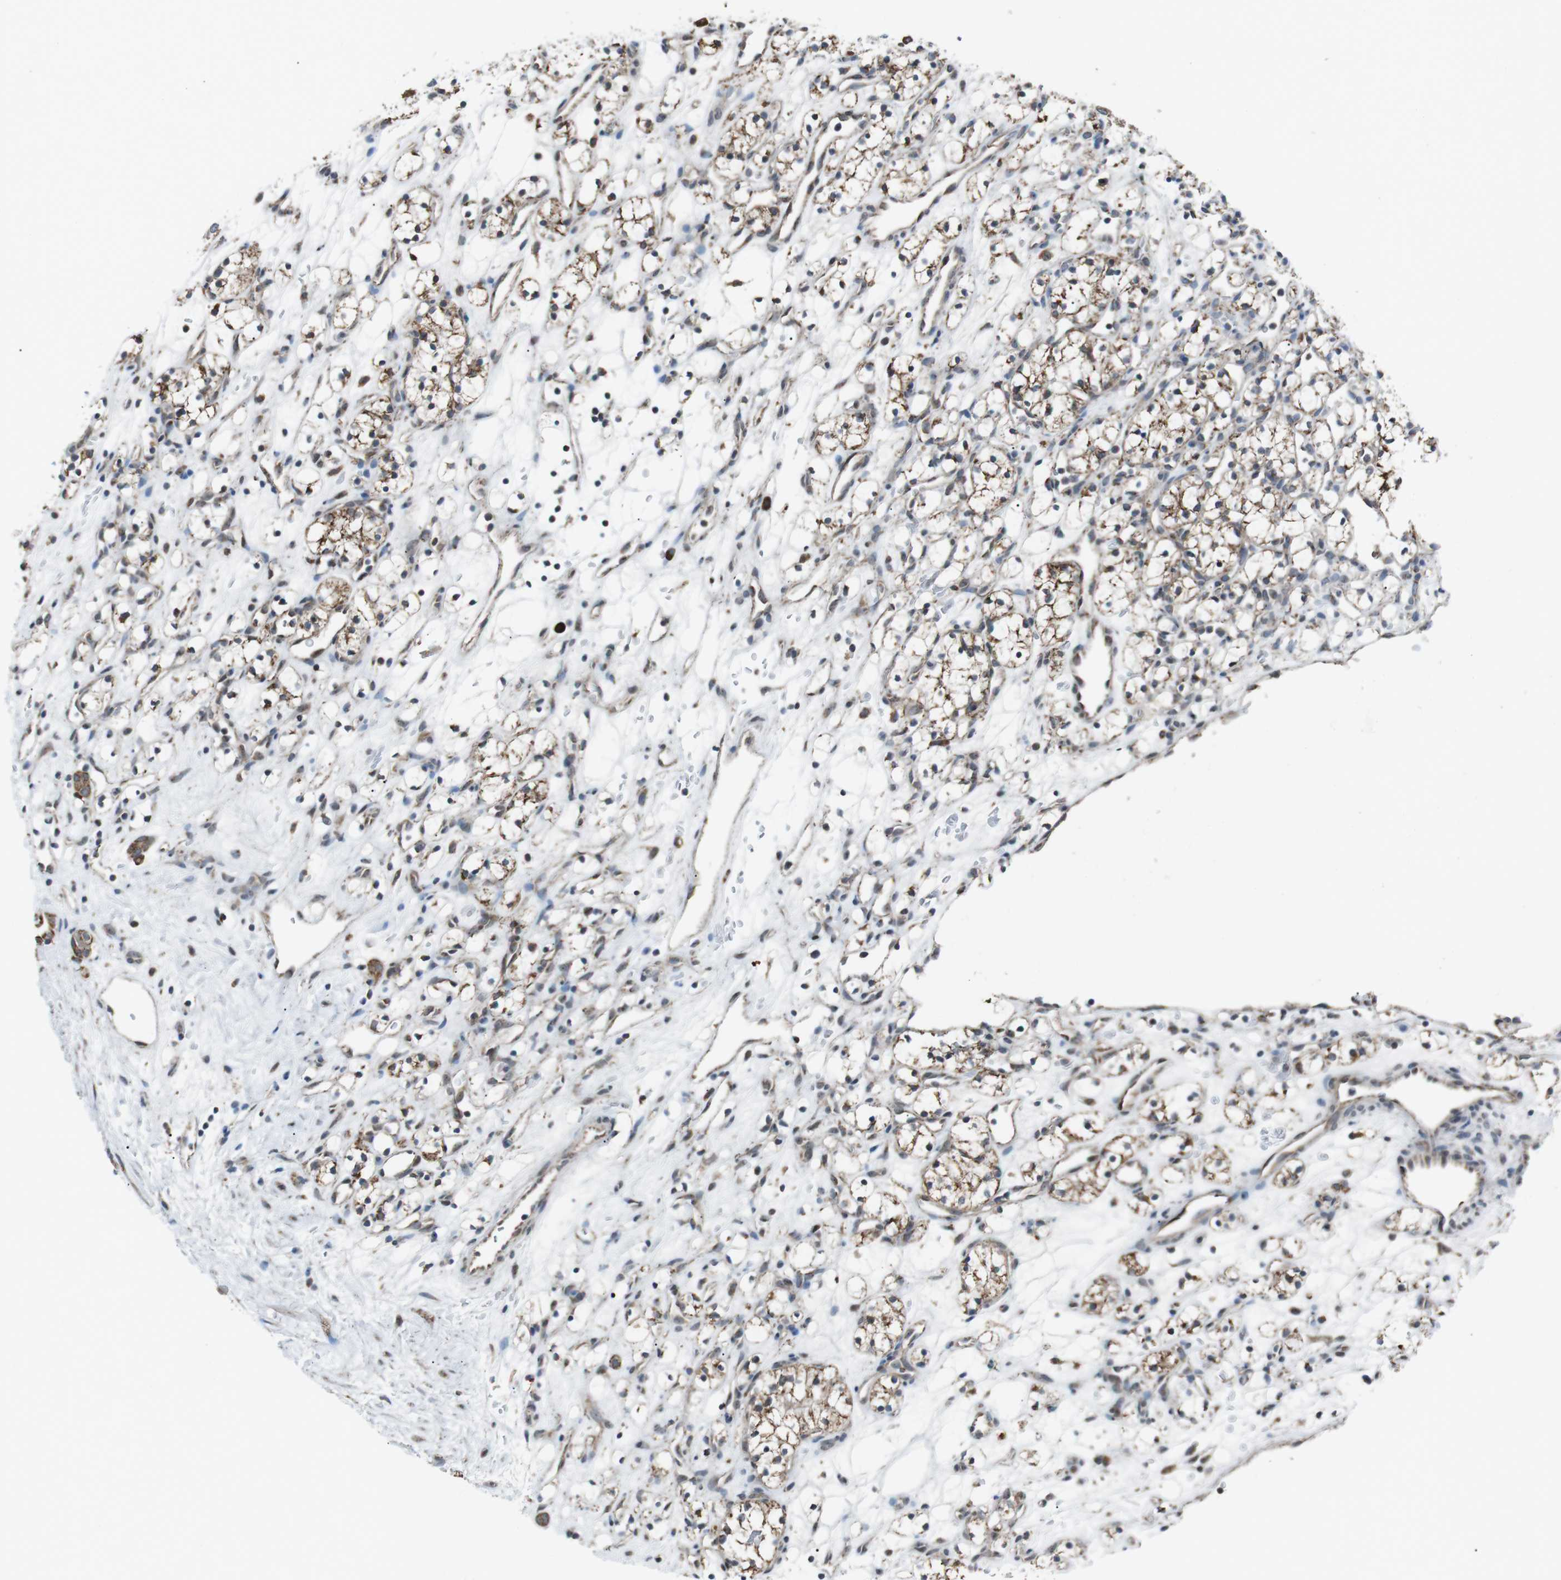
{"staining": {"intensity": "moderate", "quantity": ">75%", "location": "cytoplasmic/membranous"}, "tissue": "renal cancer", "cell_type": "Tumor cells", "image_type": "cancer", "snomed": [{"axis": "morphology", "description": "Adenocarcinoma, NOS"}, {"axis": "topography", "description": "Kidney"}], "caption": "There is medium levels of moderate cytoplasmic/membranous positivity in tumor cells of adenocarcinoma (renal), as demonstrated by immunohistochemical staining (brown color).", "gene": "CISD2", "patient": {"sex": "female", "age": 60}}